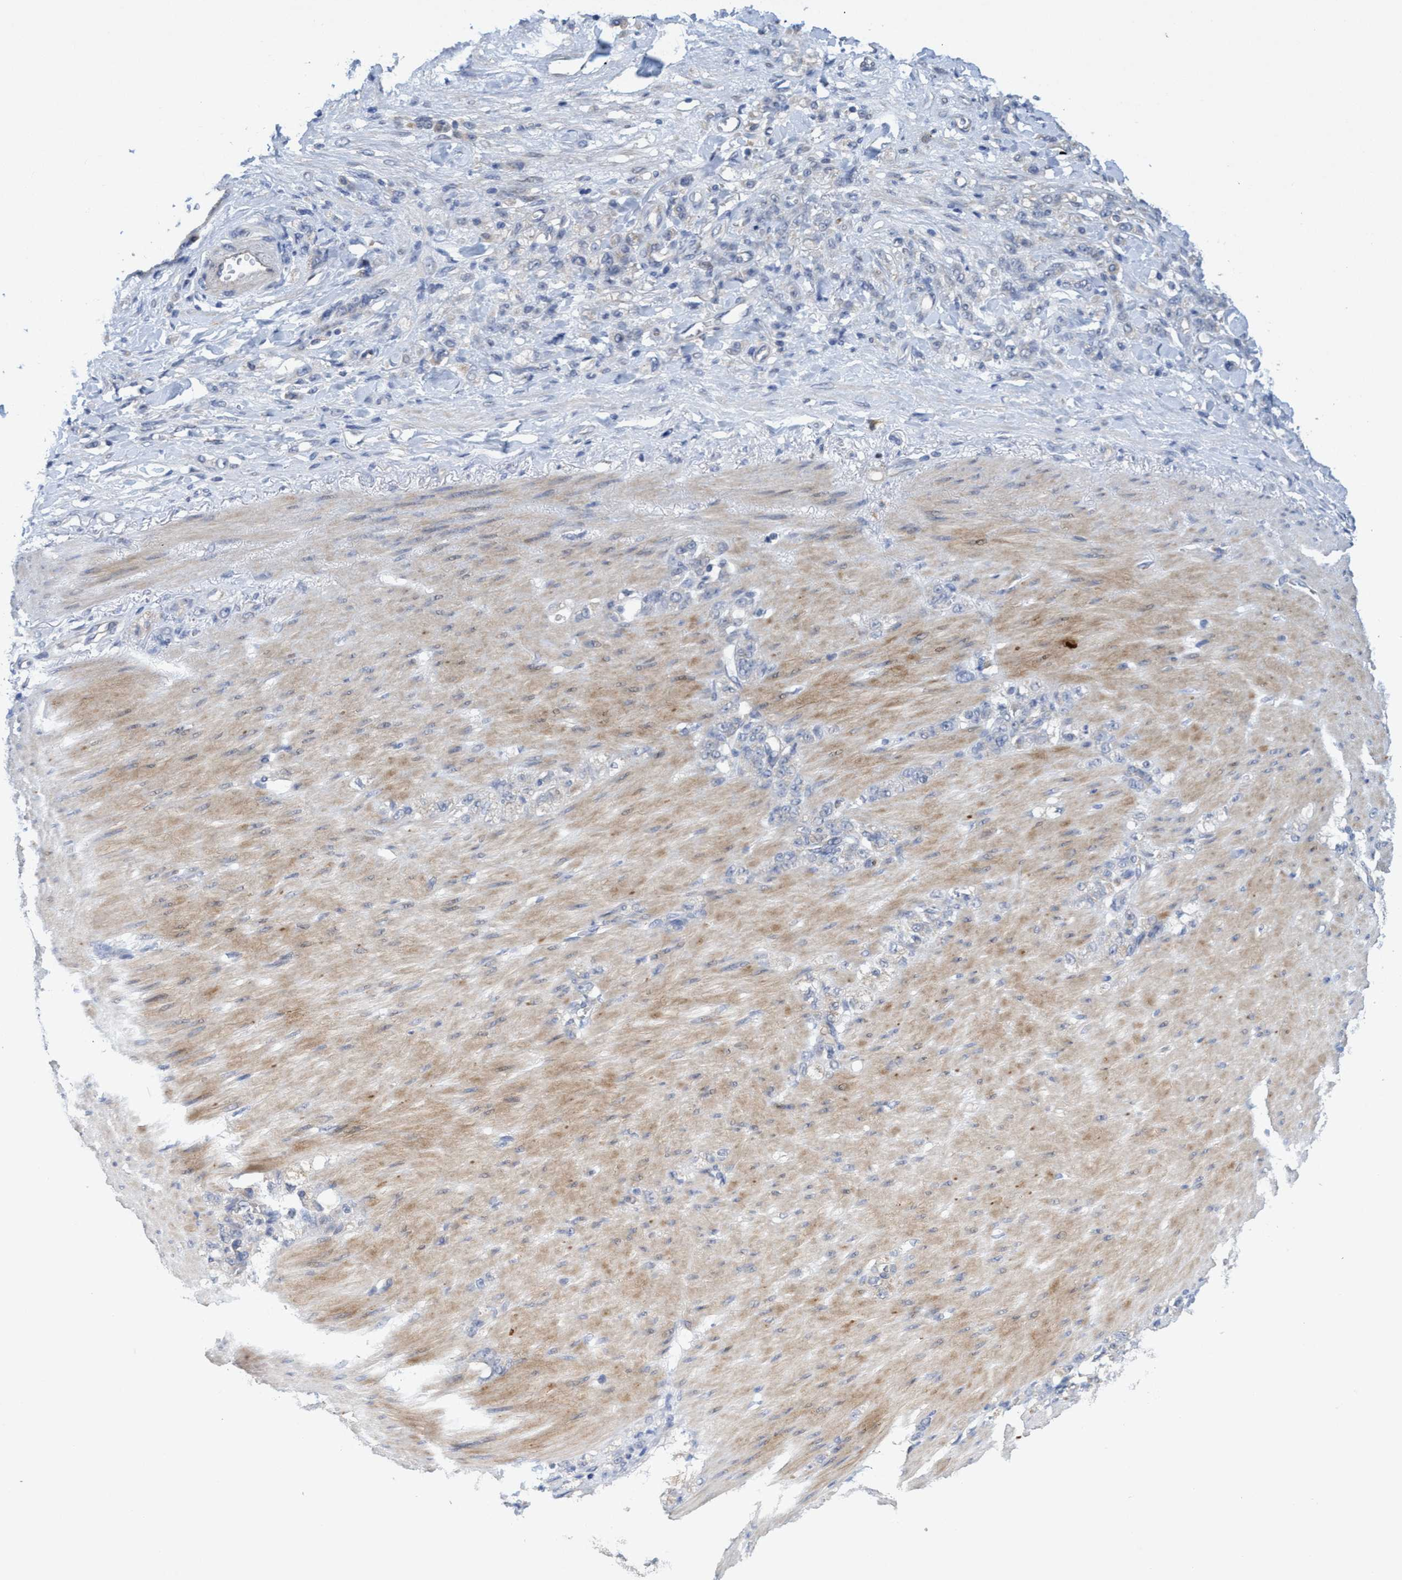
{"staining": {"intensity": "negative", "quantity": "none", "location": "none"}, "tissue": "stomach cancer", "cell_type": "Tumor cells", "image_type": "cancer", "snomed": [{"axis": "morphology", "description": "Normal tissue, NOS"}, {"axis": "morphology", "description": "Adenocarcinoma, NOS"}, {"axis": "topography", "description": "Stomach"}], "caption": "Immunohistochemistry (IHC) micrograph of neoplastic tissue: stomach adenocarcinoma stained with DAB reveals no significant protein positivity in tumor cells.", "gene": "SEMA4D", "patient": {"sex": "male", "age": 82}}